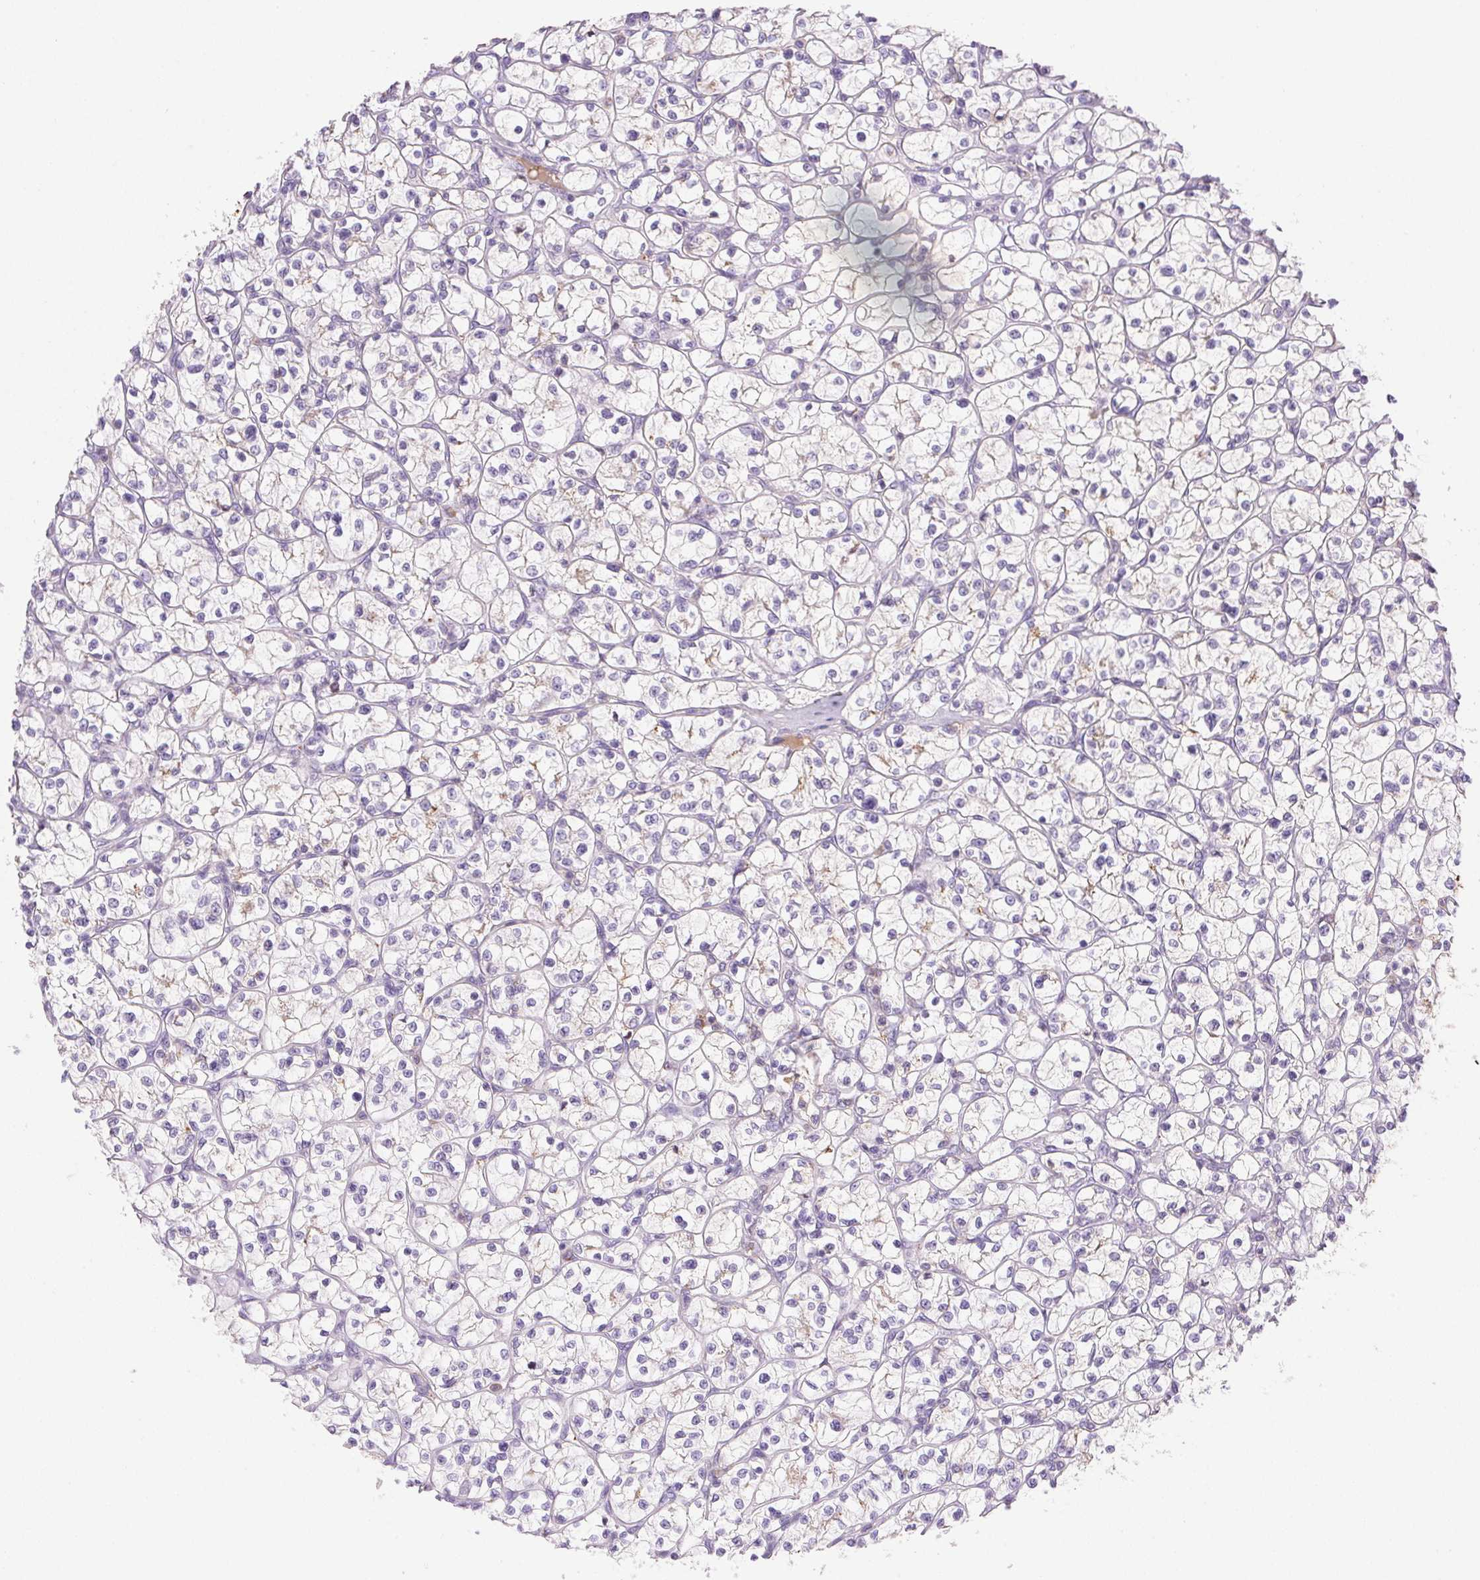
{"staining": {"intensity": "negative", "quantity": "none", "location": "none"}, "tissue": "renal cancer", "cell_type": "Tumor cells", "image_type": "cancer", "snomed": [{"axis": "morphology", "description": "Adenocarcinoma, NOS"}, {"axis": "topography", "description": "Kidney"}], "caption": "Immunohistochemistry of adenocarcinoma (renal) reveals no expression in tumor cells.", "gene": "FGA", "patient": {"sex": "female", "age": 64}}